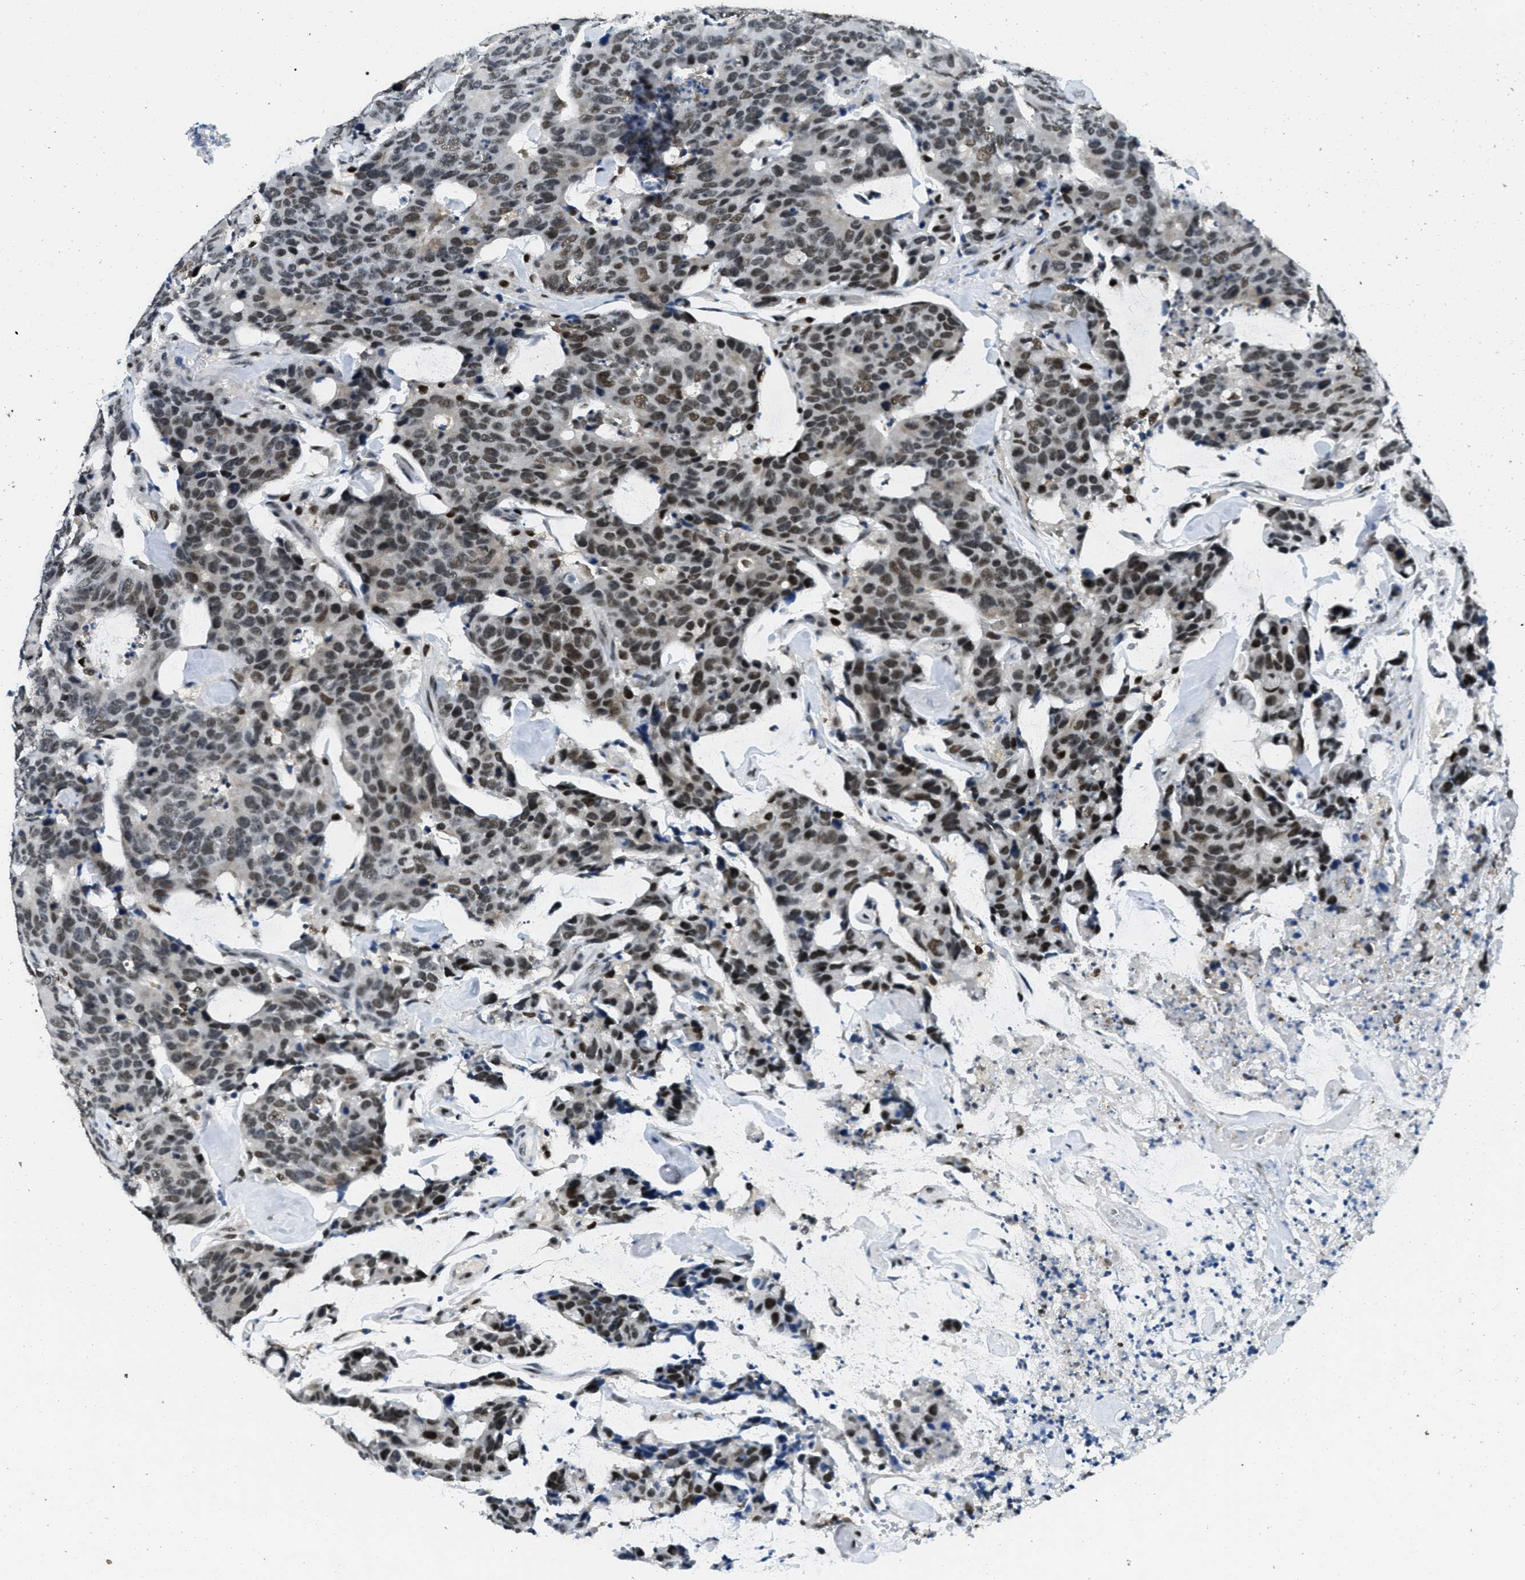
{"staining": {"intensity": "strong", "quantity": ">75%", "location": "nuclear"}, "tissue": "colorectal cancer", "cell_type": "Tumor cells", "image_type": "cancer", "snomed": [{"axis": "morphology", "description": "Adenocarcinoma, NOS"}, {"axis": "topography", "description": "Colon"}], "caption": "An image of colorectal cancer stained for a protein shows strong nuclear brown staining in tumor cells. The staining was performed using DAB (3,3'-diaminobenzidine), with brown indicating positive protein expression. Nuclei are stained blue with hematoxylin.", "gene": "SSB", "patient": {"sex": "female", "age": 86}}